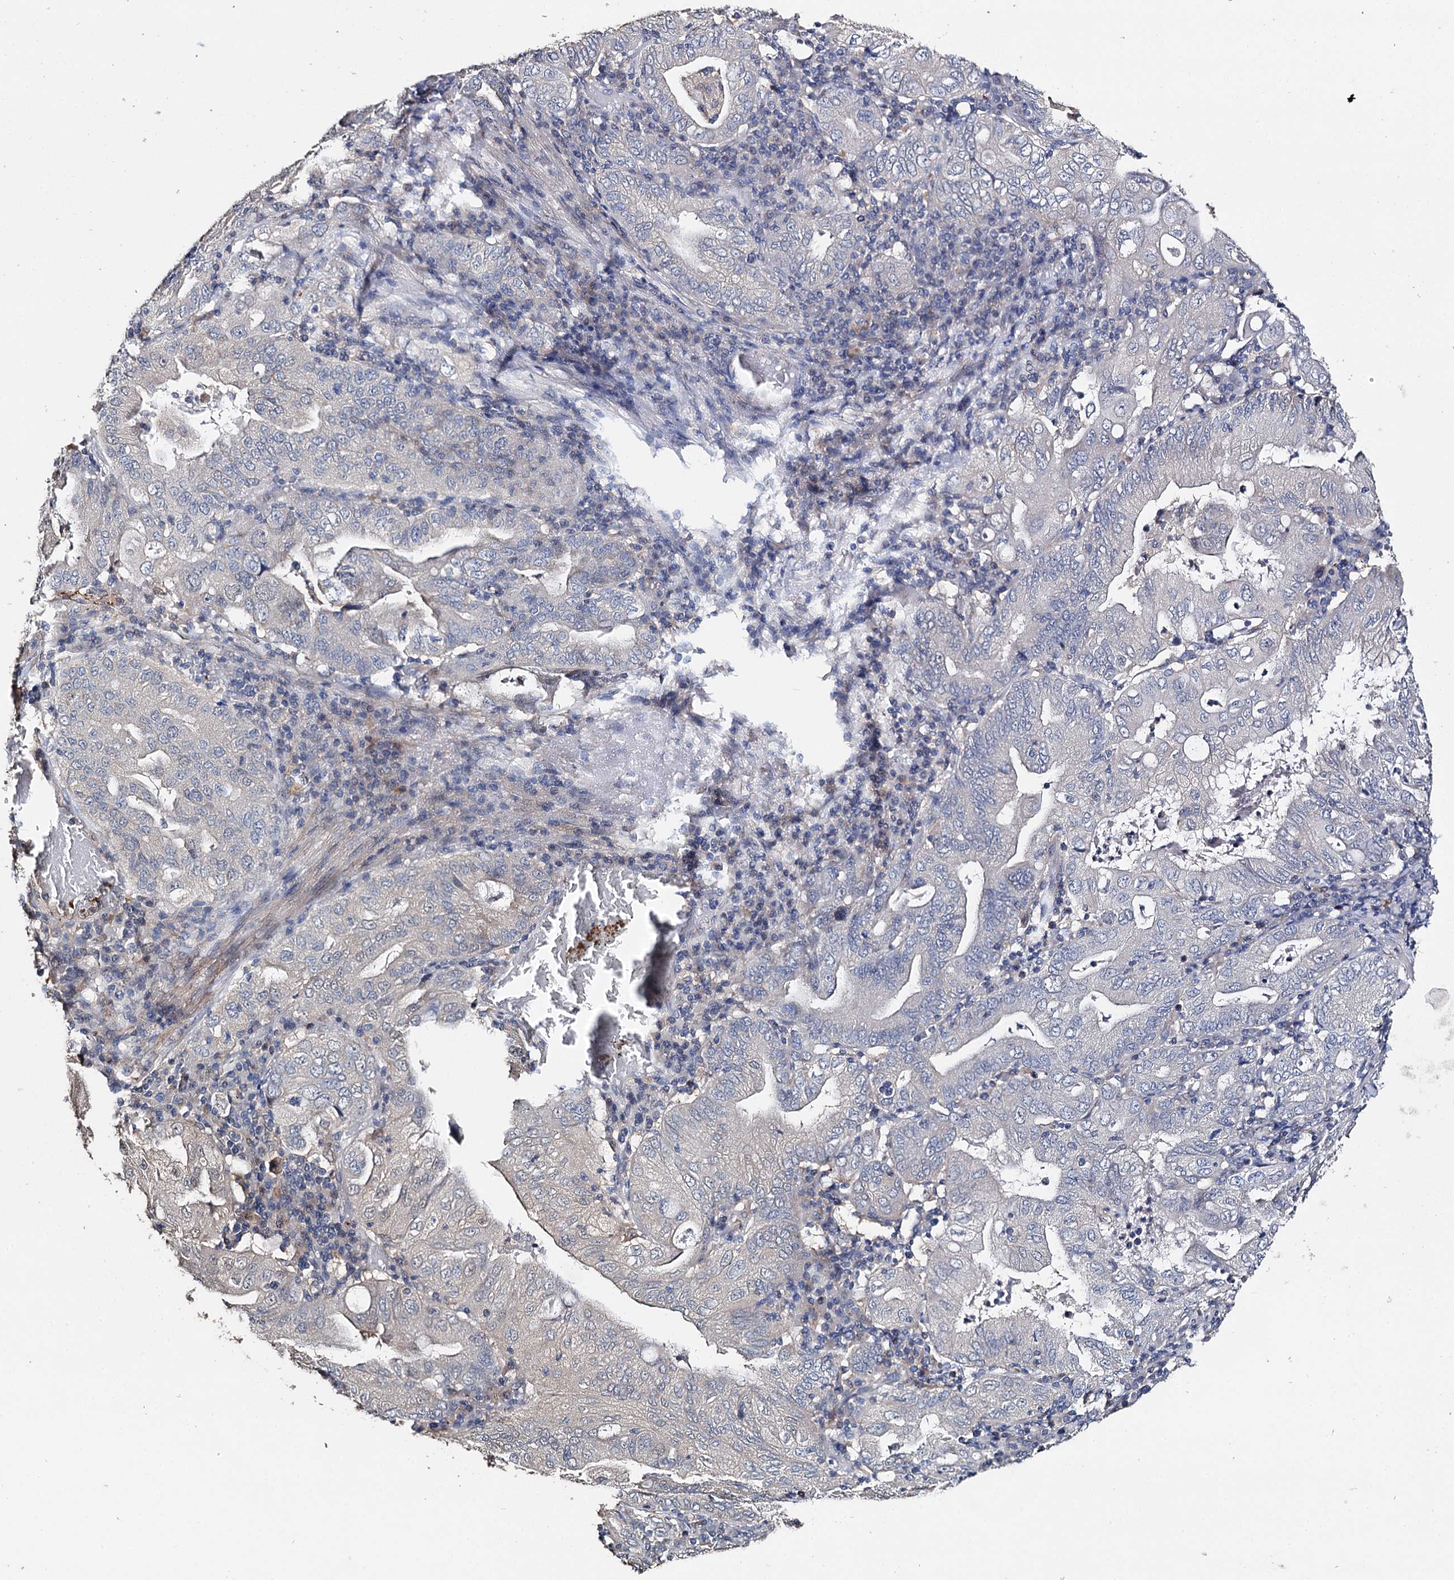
{"staining": {"intensity": "negative", "quantity": "none", "location": "none"}, "tissue": "stomach cancer", "cell_type": "Tumor cells", "image_type": "cancer", "snomed": [{"axis": "morphology", "description": "Normal tissue, NOS"}, {"axis": "morphology", "description": "Adenocarcinoma, NOS"}, {"axis": "topography", "description": "Esophagus"}, {"axis": "topography", "description": "Stomach, upper"}, {"axis": "topography", "description": "Peripheral nerve tissue"}], "caption": "The IHC image has no significant positivity in tumor cells of stomach cancer tissue. The staining was performed using DAB to visualize the protein expression in brown, while the nuclei were stained in blue with hematoxylin (Magnification: 20x).", "gene": "DNAH6", "patient": {"sex": "male", "age": 62}}